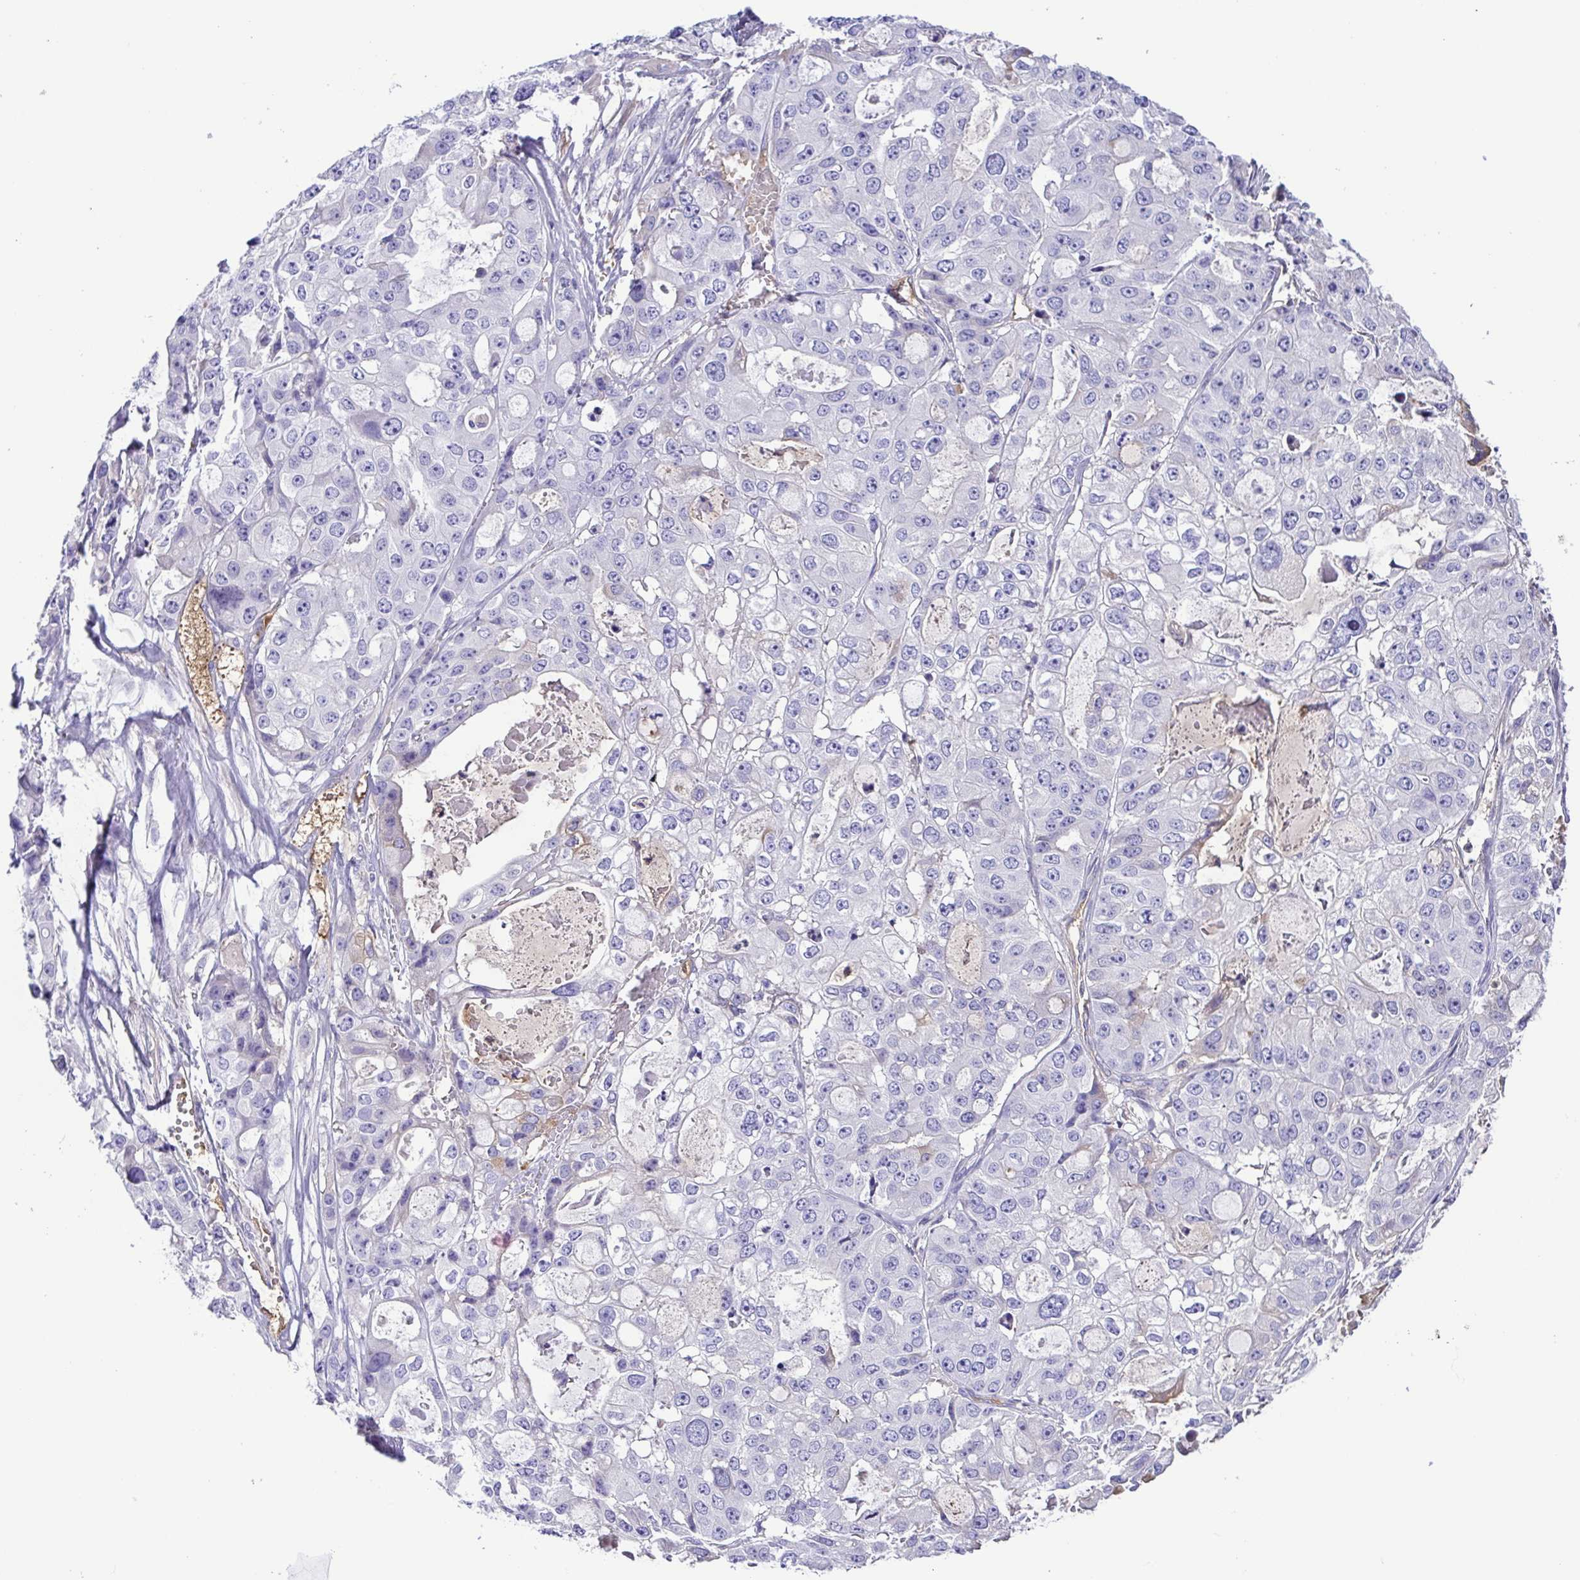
{"staining": {"intensity": "weak", "quantity": "<25%", "location": "cytoplasmic/membranous"}, "tissue": "ovarian cancer", "cell_type": "Tumor cells", "image_type": "cancer", "snomed": [{"axis": "morphology", "description": "Cystadenocarcinoma, serous, NOS"}, {"axis": "topography", "description": "Ovary"}], "caption": "Photomicrograph shows no protein expression in tumor cells of ovarian cancer tissue.", "gene": "IGFL1", "patient": {"sex": "female", "age": 56}}